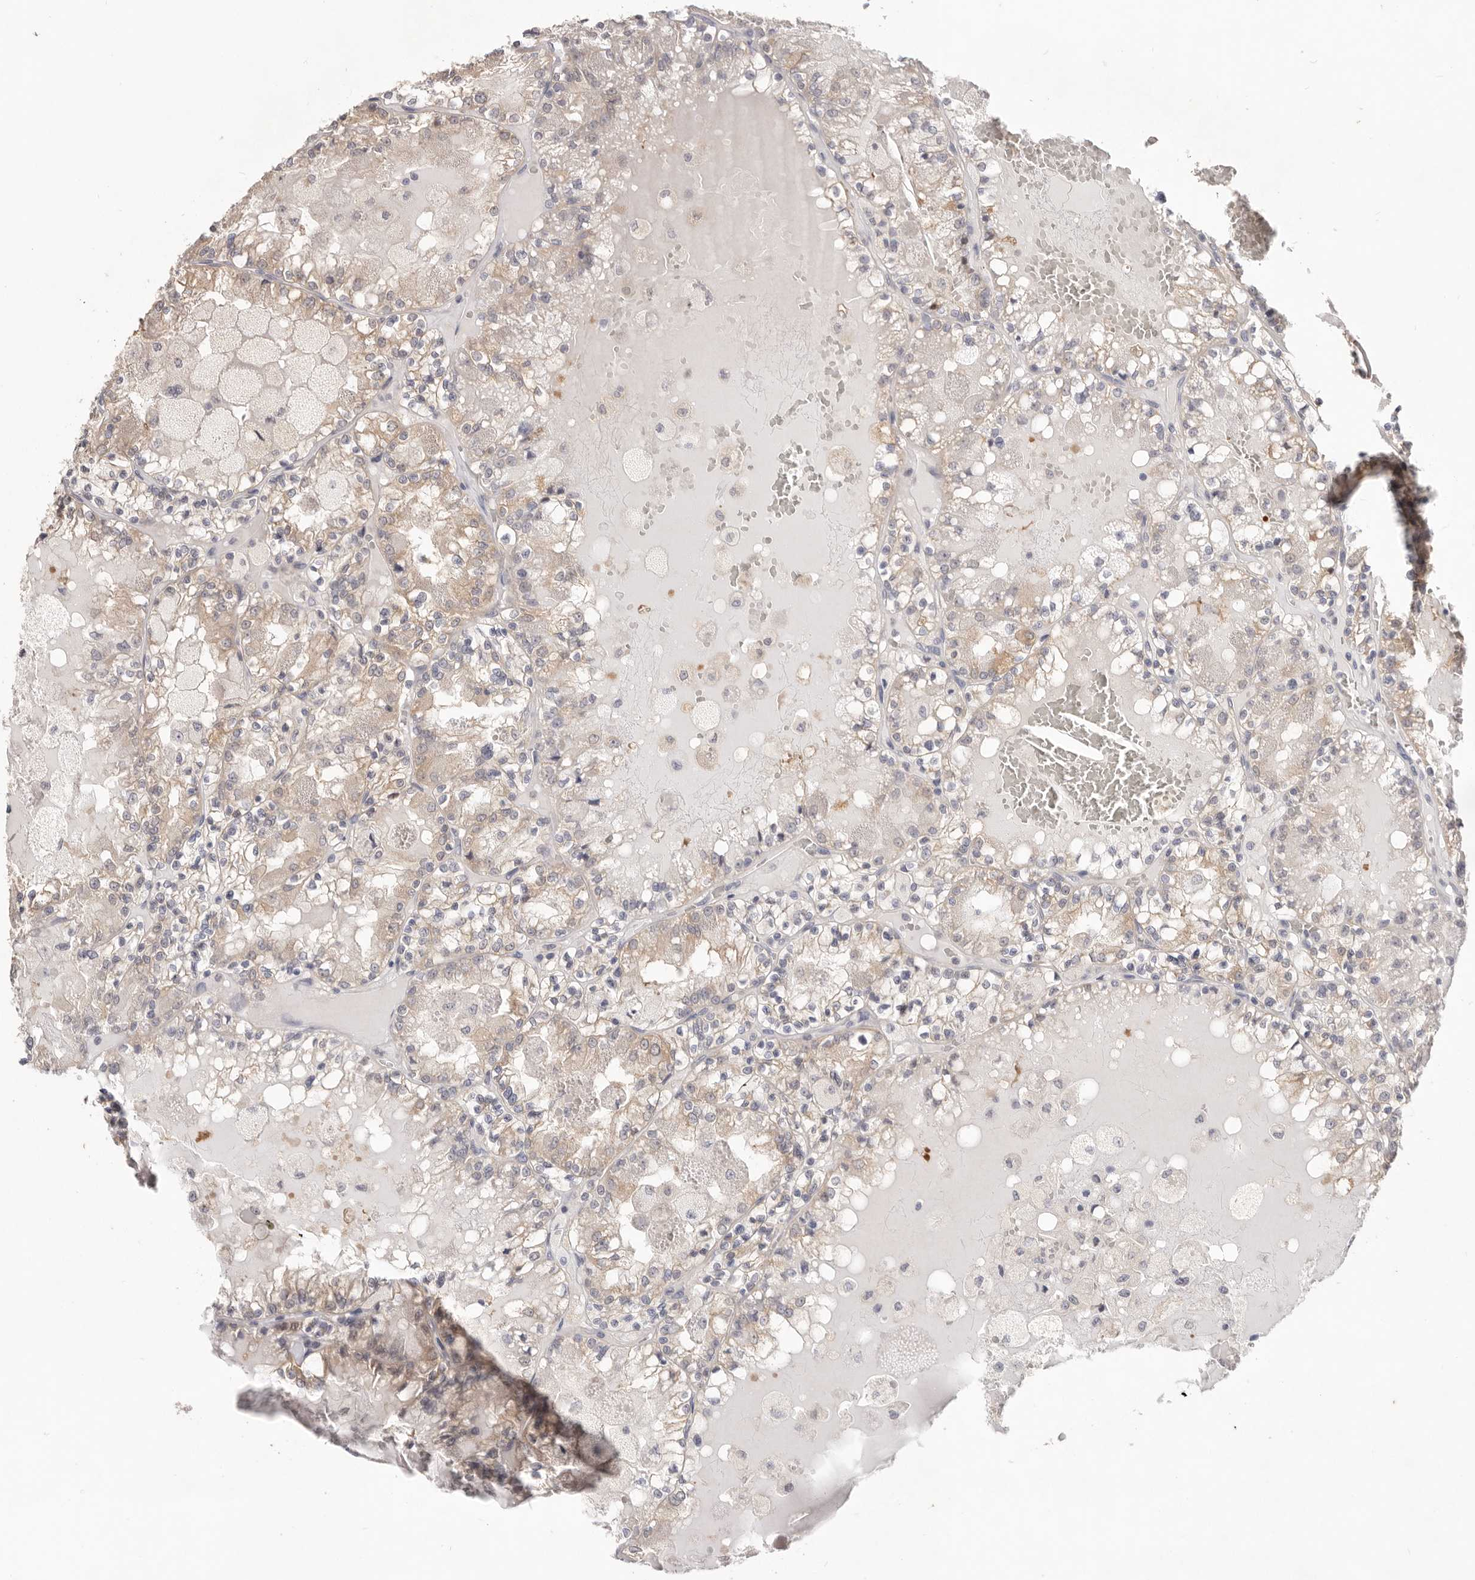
{"staining": {"intensity": "weak", "quantity": "25%-75%", "location": "cytoplasmic/membranous"}, "tissue": "renal cancer", "cell_type": "Tumor cells", "image_type": "cancer", "snomed": [{"axis": "morphology", "description": "Adenocarcinoma, NOS"}, {"axis": "topography", "description": "Kidney"}], "caption": "A low amount of weak cytoplasmic/membranous staining is identified in approximately 25%-75% of tumor cells in renal adenocarcinoma tissue.", "gene": "WDR77", "patient": {"sex": "female", "age": 56}}